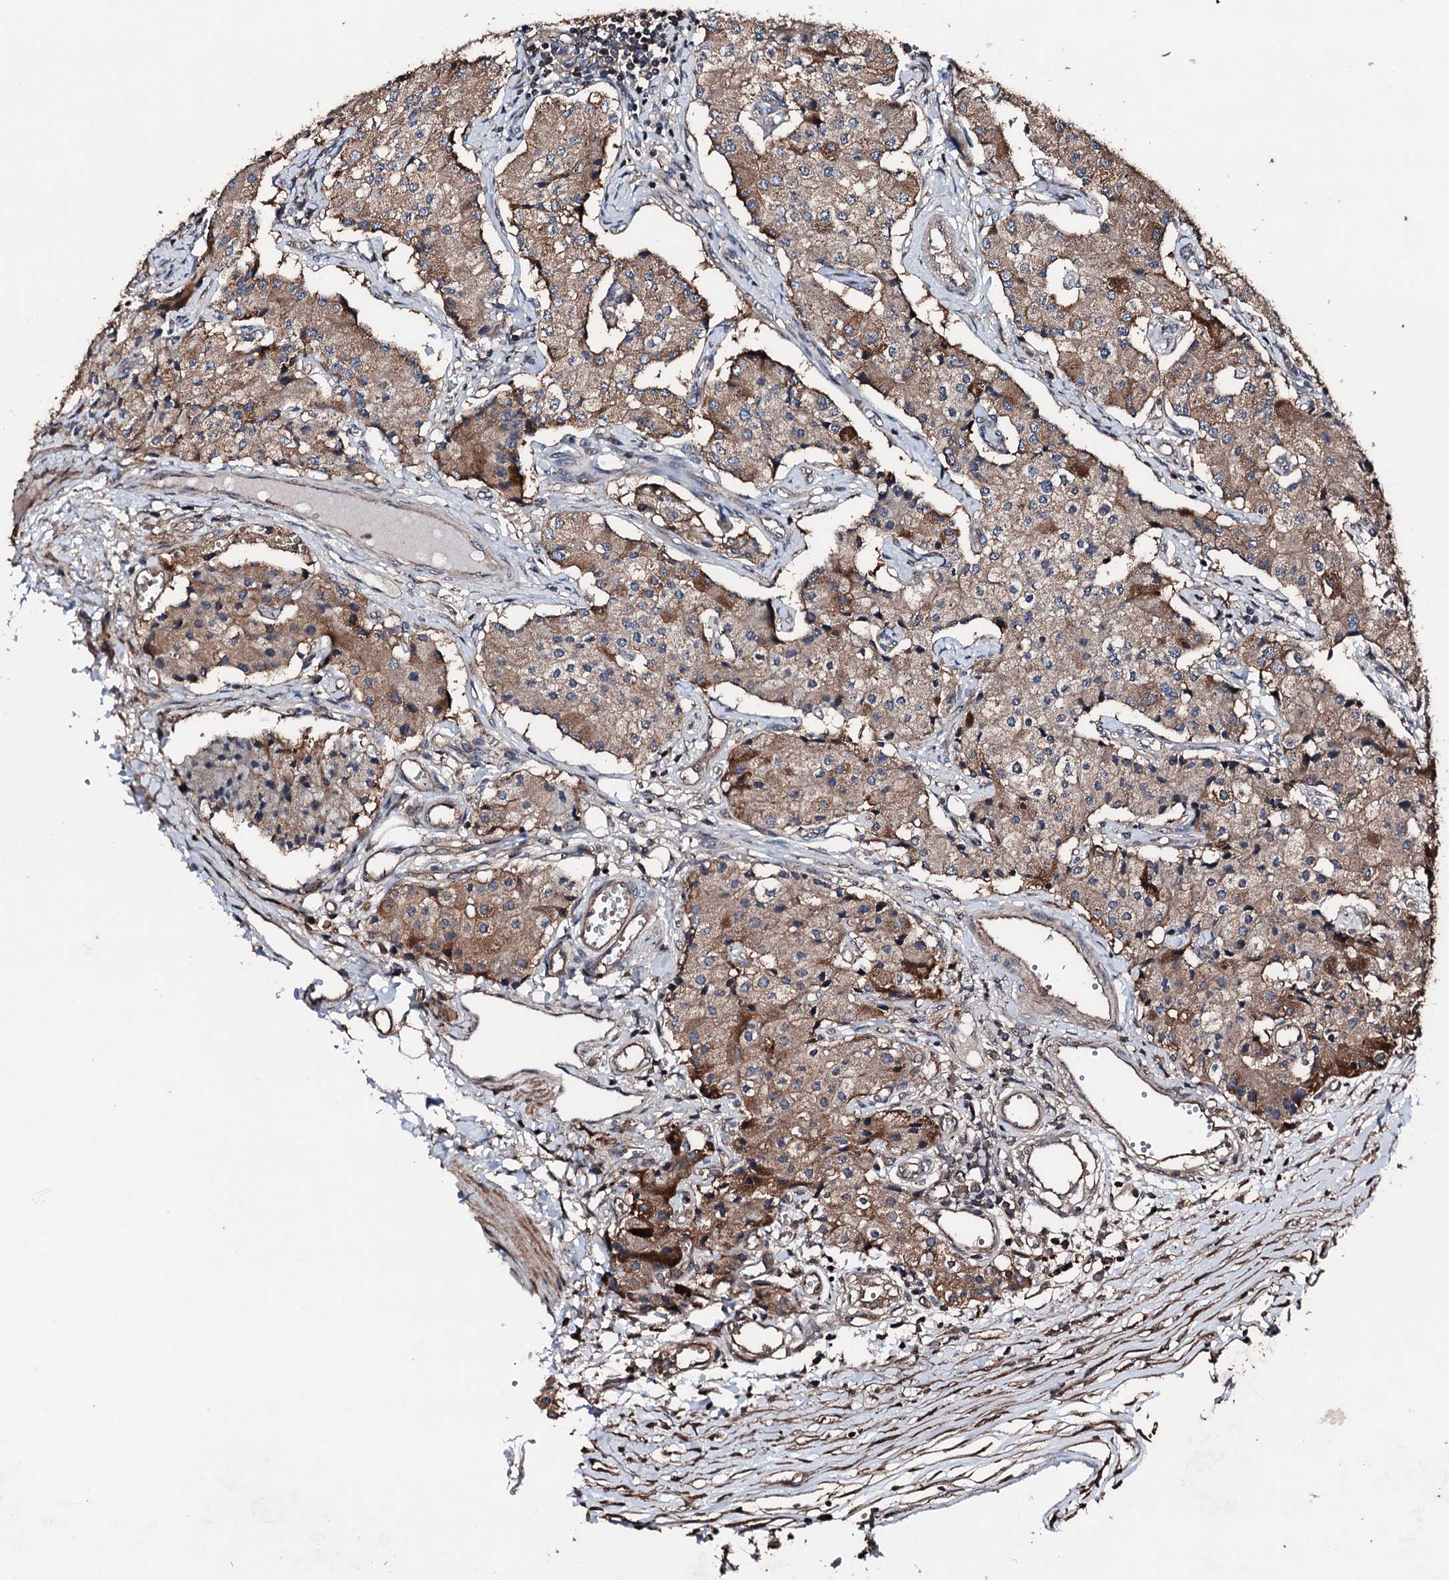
{"staining": {"intensity": "moderate", "quantity": "25%-75%", "location": "cytoplasmic/membranous"}, "tissue": "carcinoid", "cell_type": "Tumor cells", "image_type": "cancer", "snomed": [{"axis": "morphology", "description": "Carcinoid, malignant, NOS"}, {"axis": "topography", "description": "Colon"}], "caption": "Protein expression analysis of carcinoid demonstrates moderate cytoplasmic/membranous staining in approximately 25%-75% of tumor cells.", "gene": "KIF18A", "patient": {"sex": "female", "age": 52}}